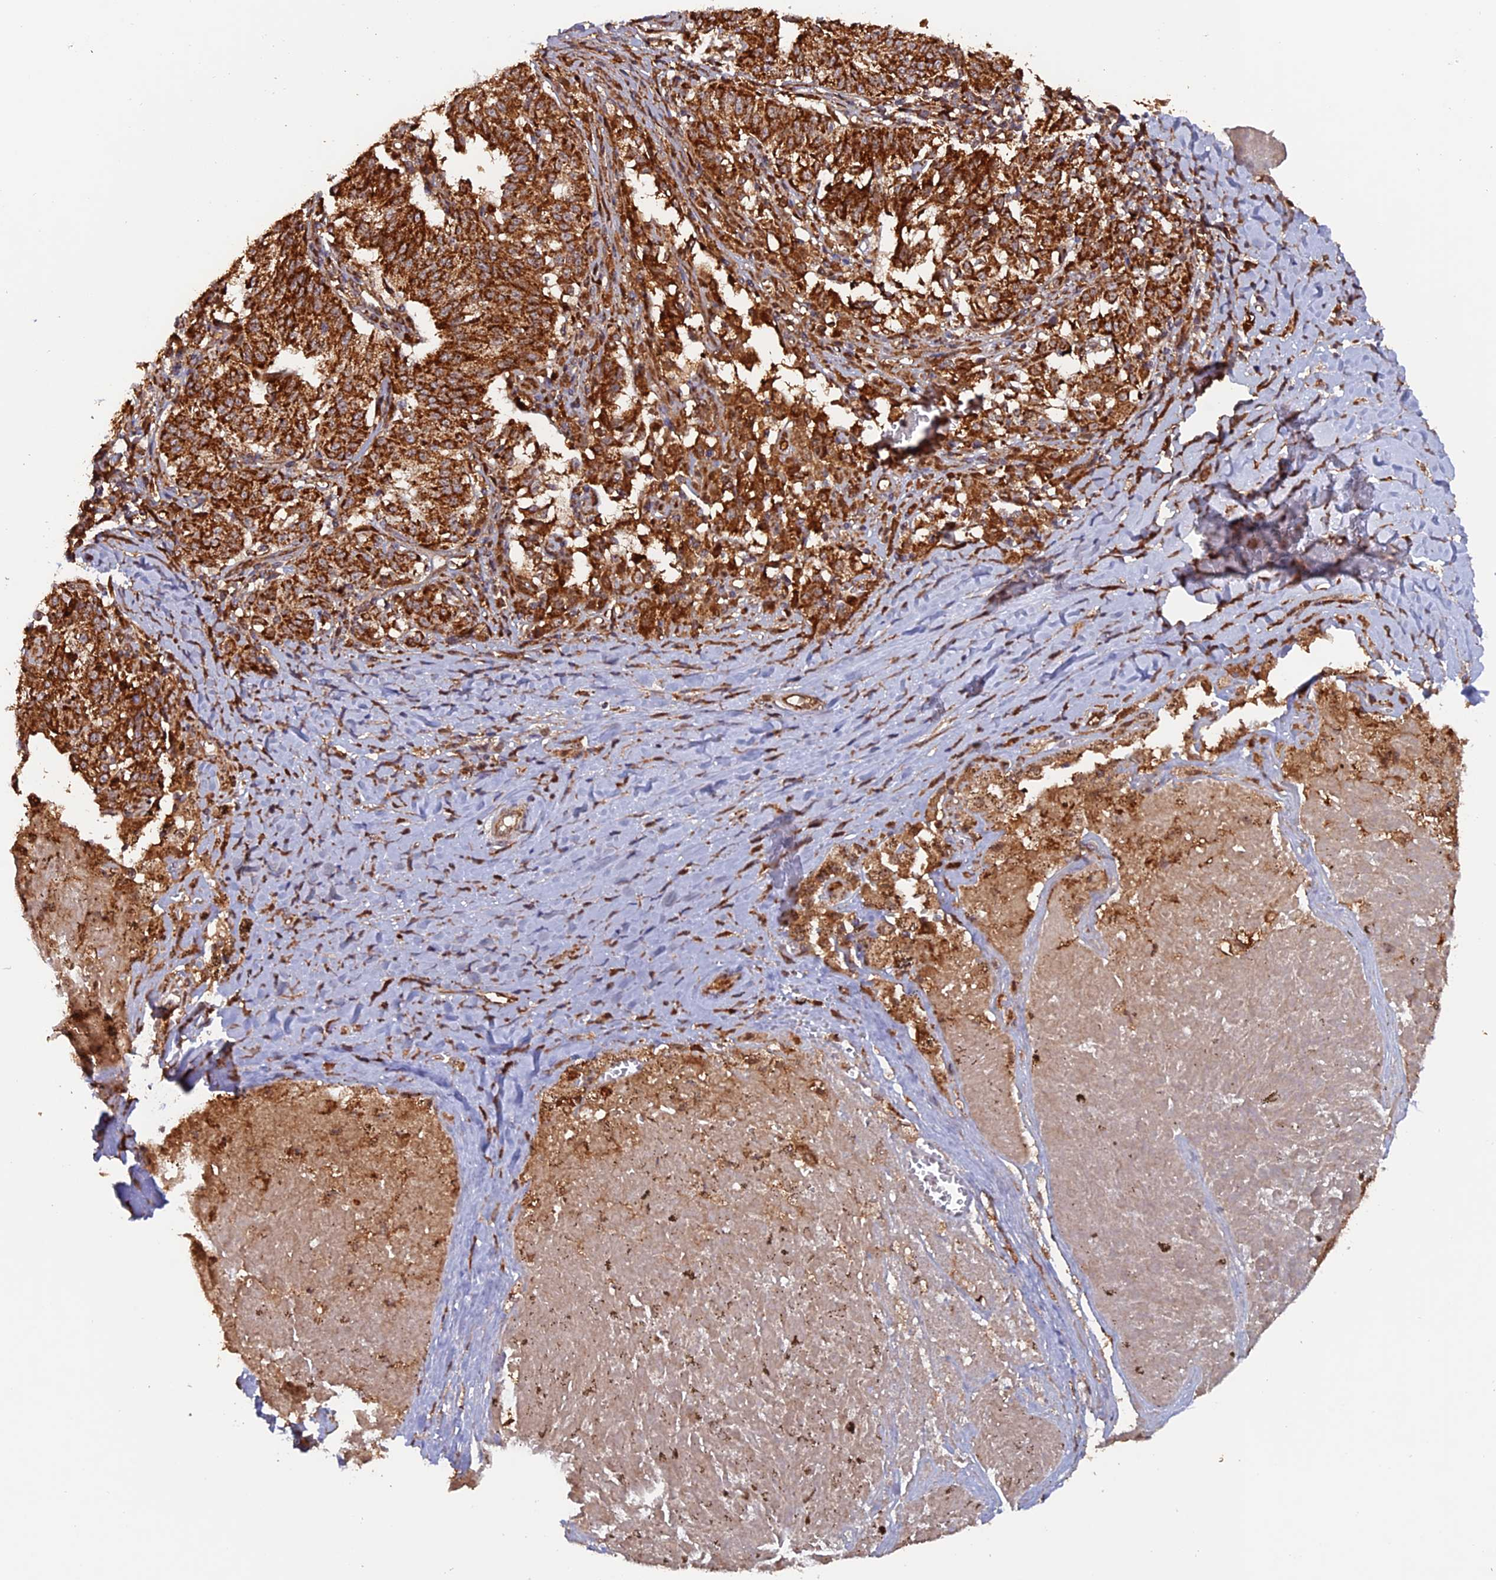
{"staining": {"intensity": "strong", "quantity": ">75%", "location": "cytoplasmic/membranous"}, "tissue": "melanoma", "cell_type": "Tumor cells", "image_type": "cancer", "snomed": [{"axis": "morphology", "description": "Malignant melanoma, NOS"}, {"axis": "topography", "description": "Skin"}], "caption": "There is high levels of strong cytoplasmic/membranous expression in tumor cells of melanoma, as demonstrated by immunohistochemical staining (brown color).", "gene": "DTYMK", "patient": {"sex": "female", "age": 72}}